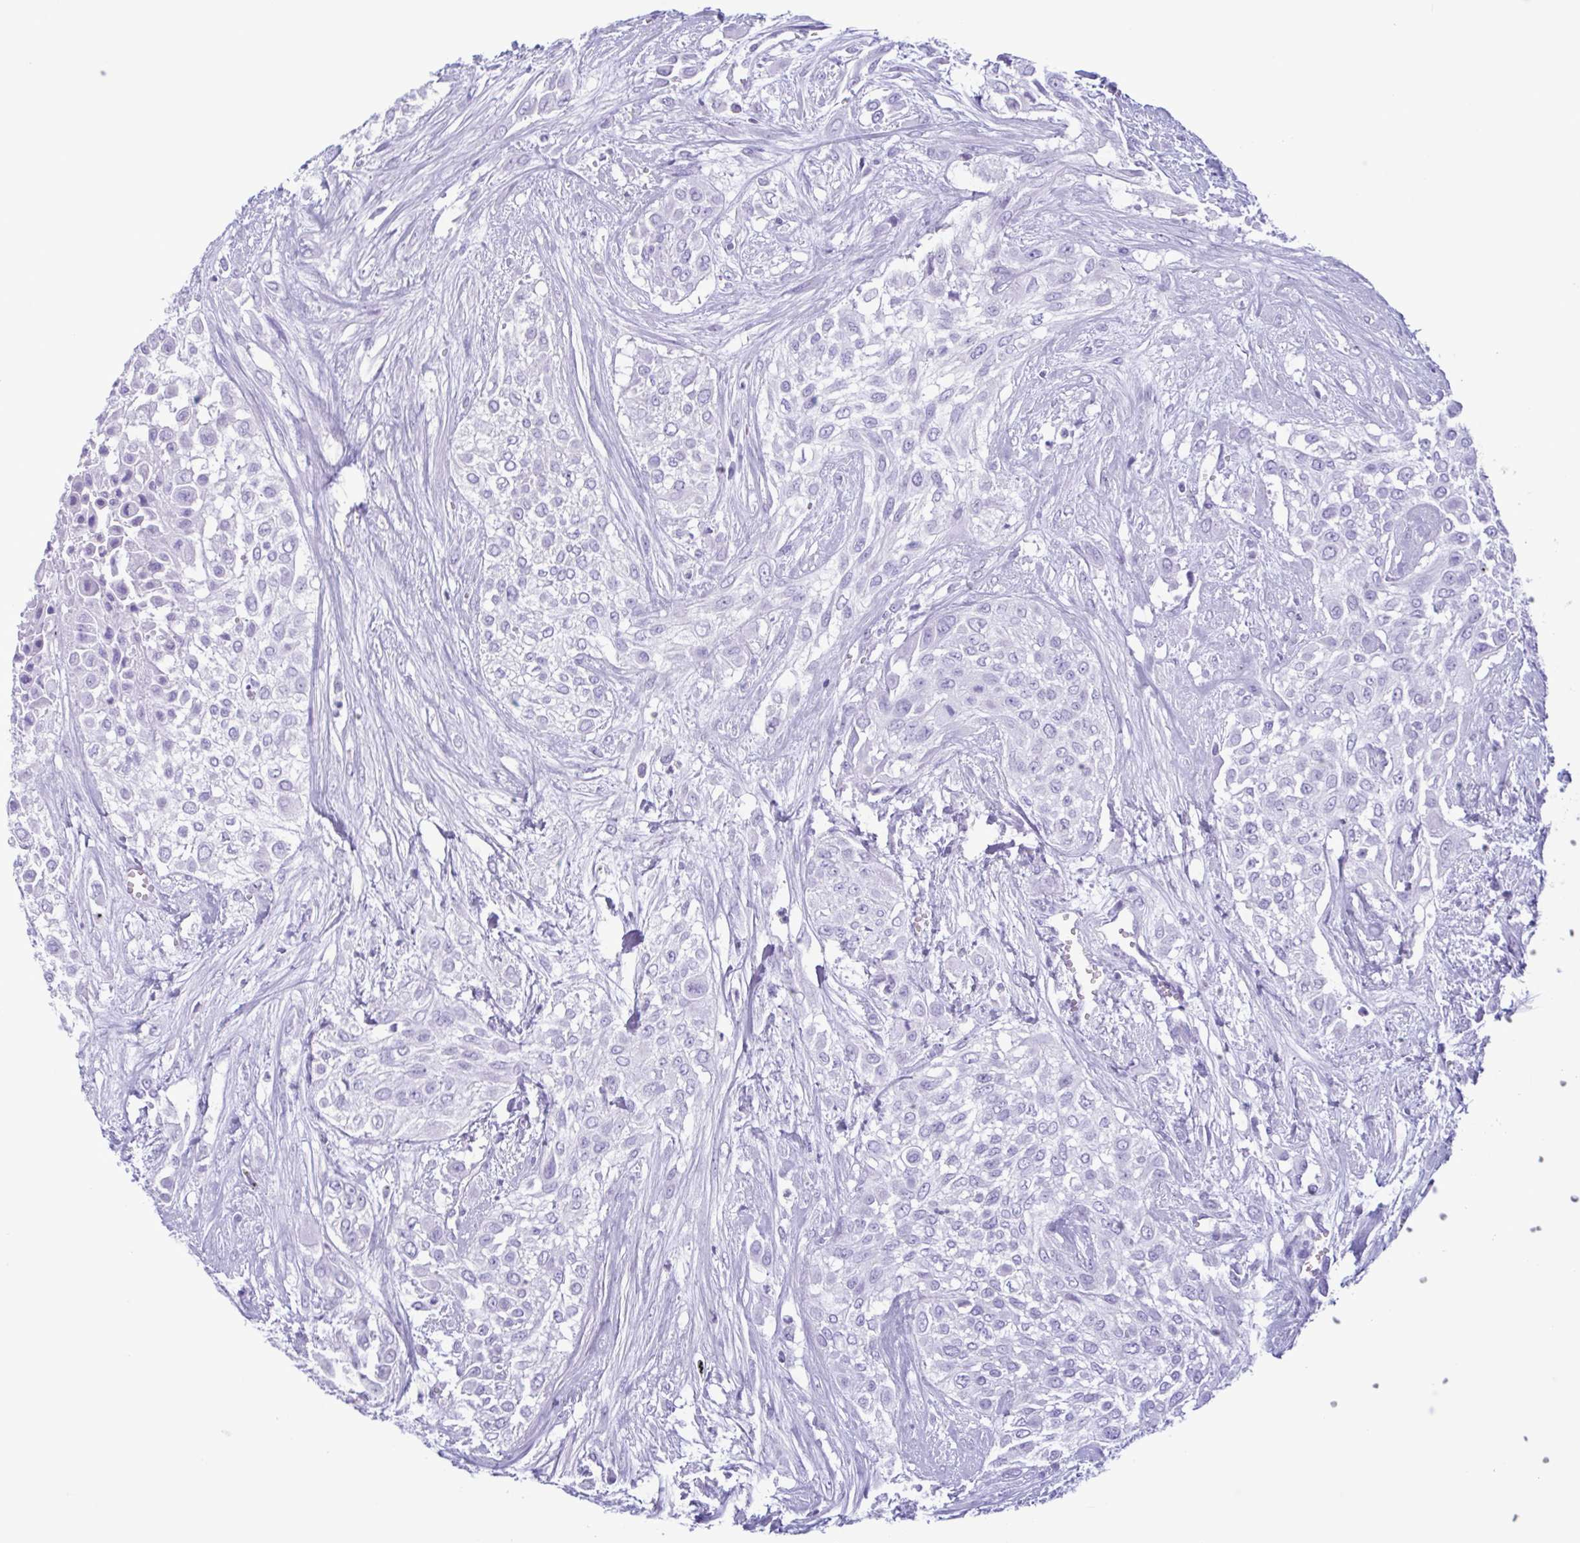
{"staining": {"intensity": "negative", "quantity": "none", "location": "none"}, "tissue": "urothelial cancer", "cell_type": "Tumor cells", "image_type": "cancer", "snomed": [{"axis": "morphology", "description": "Urothelial carcinoma, High grade"}, {"axis": "topography", "description": "Urinary bladder"}], "caption": "This image is of high-grade urothelial carcinoma stained with immunohistochemistry to label a protein in brown with the nuclei are counter-stained blue. There is no positivity in tumor cells.", "gene": "LTF", "patient": {"sex": "male", "age": 57}}